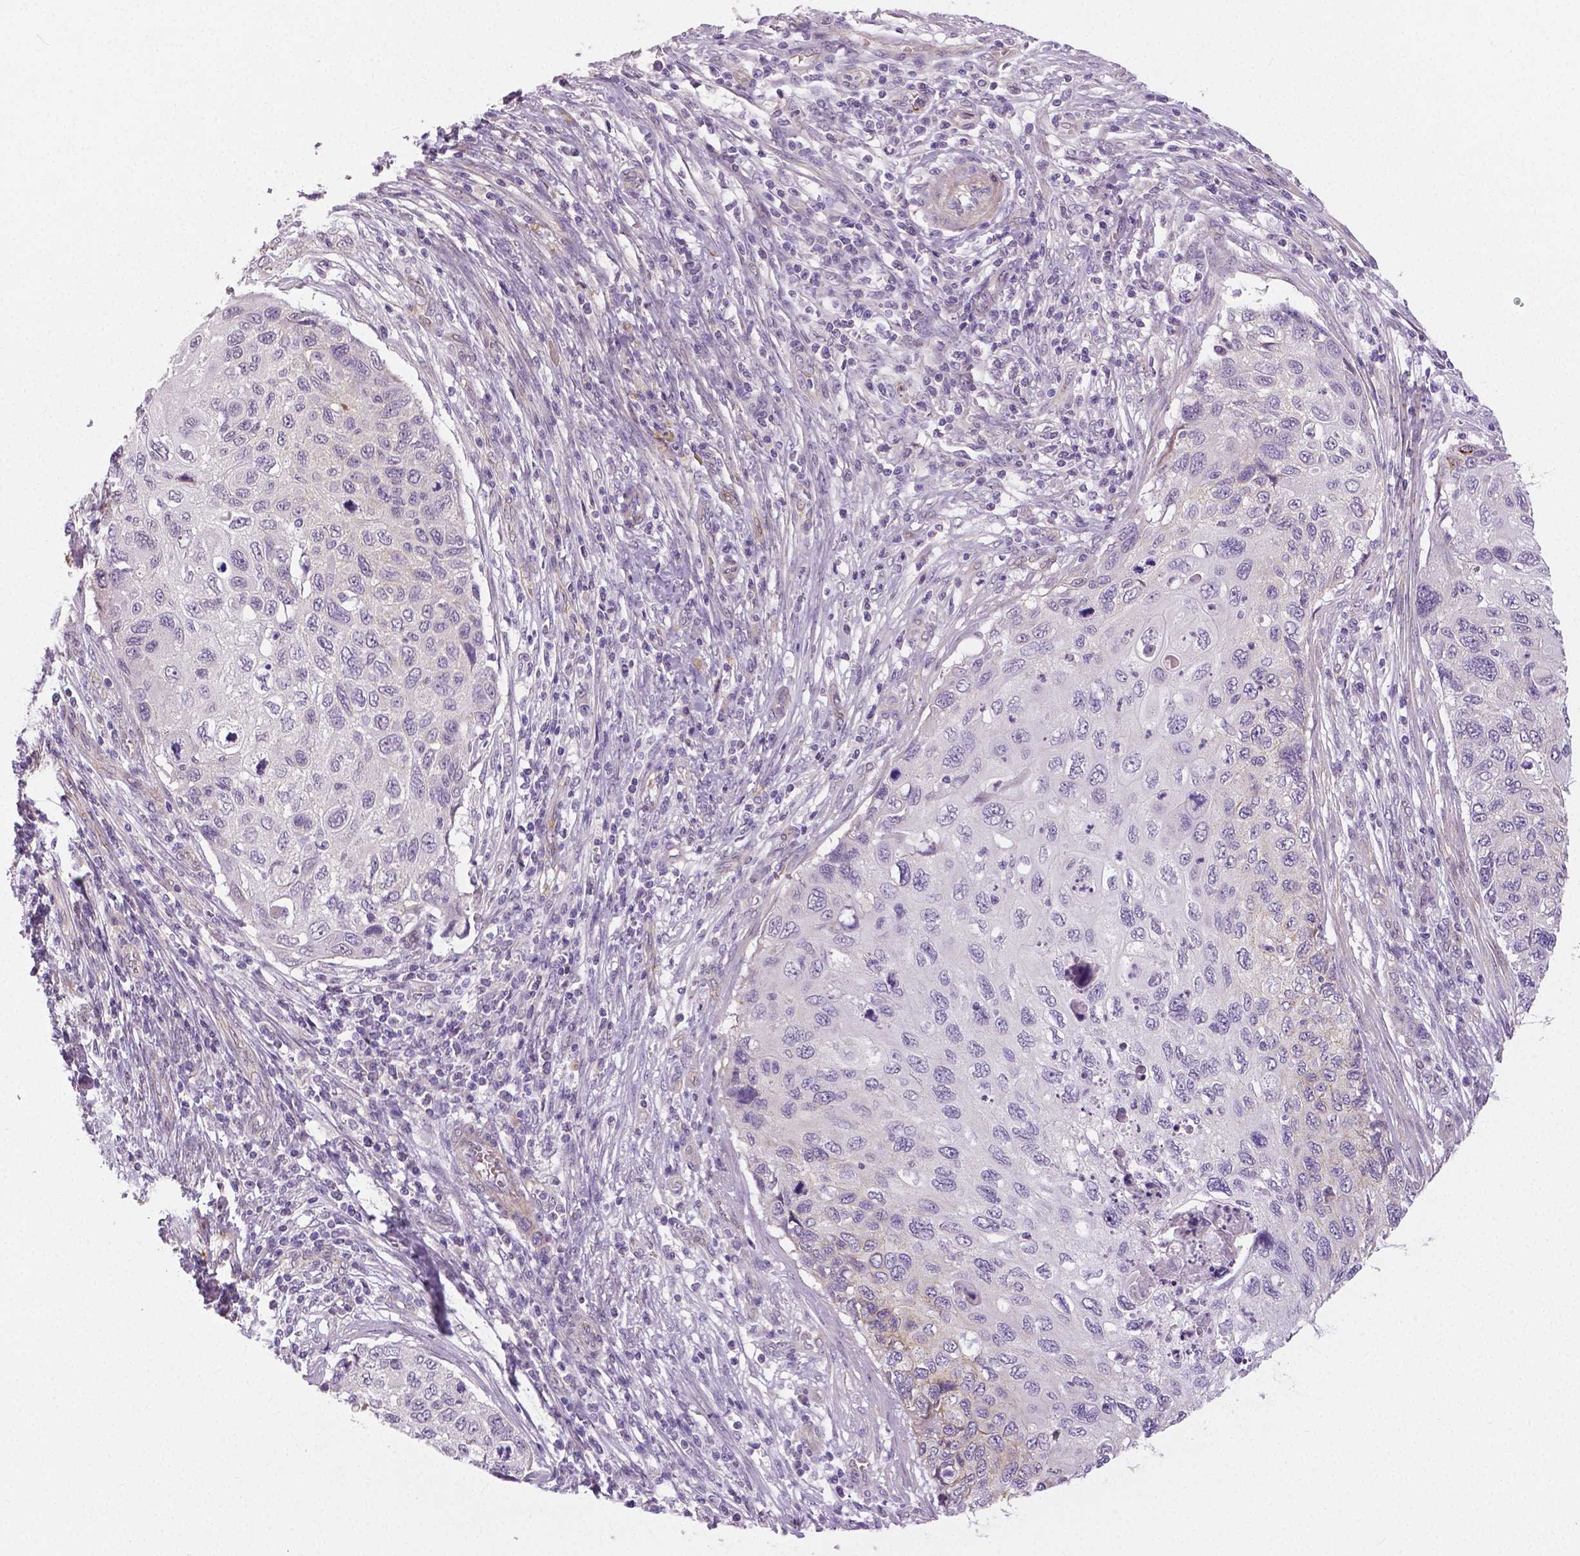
{"staining": {"intensity": "negative", "quantity": "none", "location": "none"}, "tissue": "cervical cancer", "cell_type": "Tumor cells", "image_type": "cancer", "snomed": [{"axis": "morphology", "description": "Squamous cell carcinoma, NOS"}, {"axis": "topography", "description": "Cervix"}], "caption": "Squamous cell carcinoma (cervical) was stained to show a protein in brown. There is no significant staining in tumor cells.", "gene": "FLT1", "patient": {"sex": "female", "age": 70}}